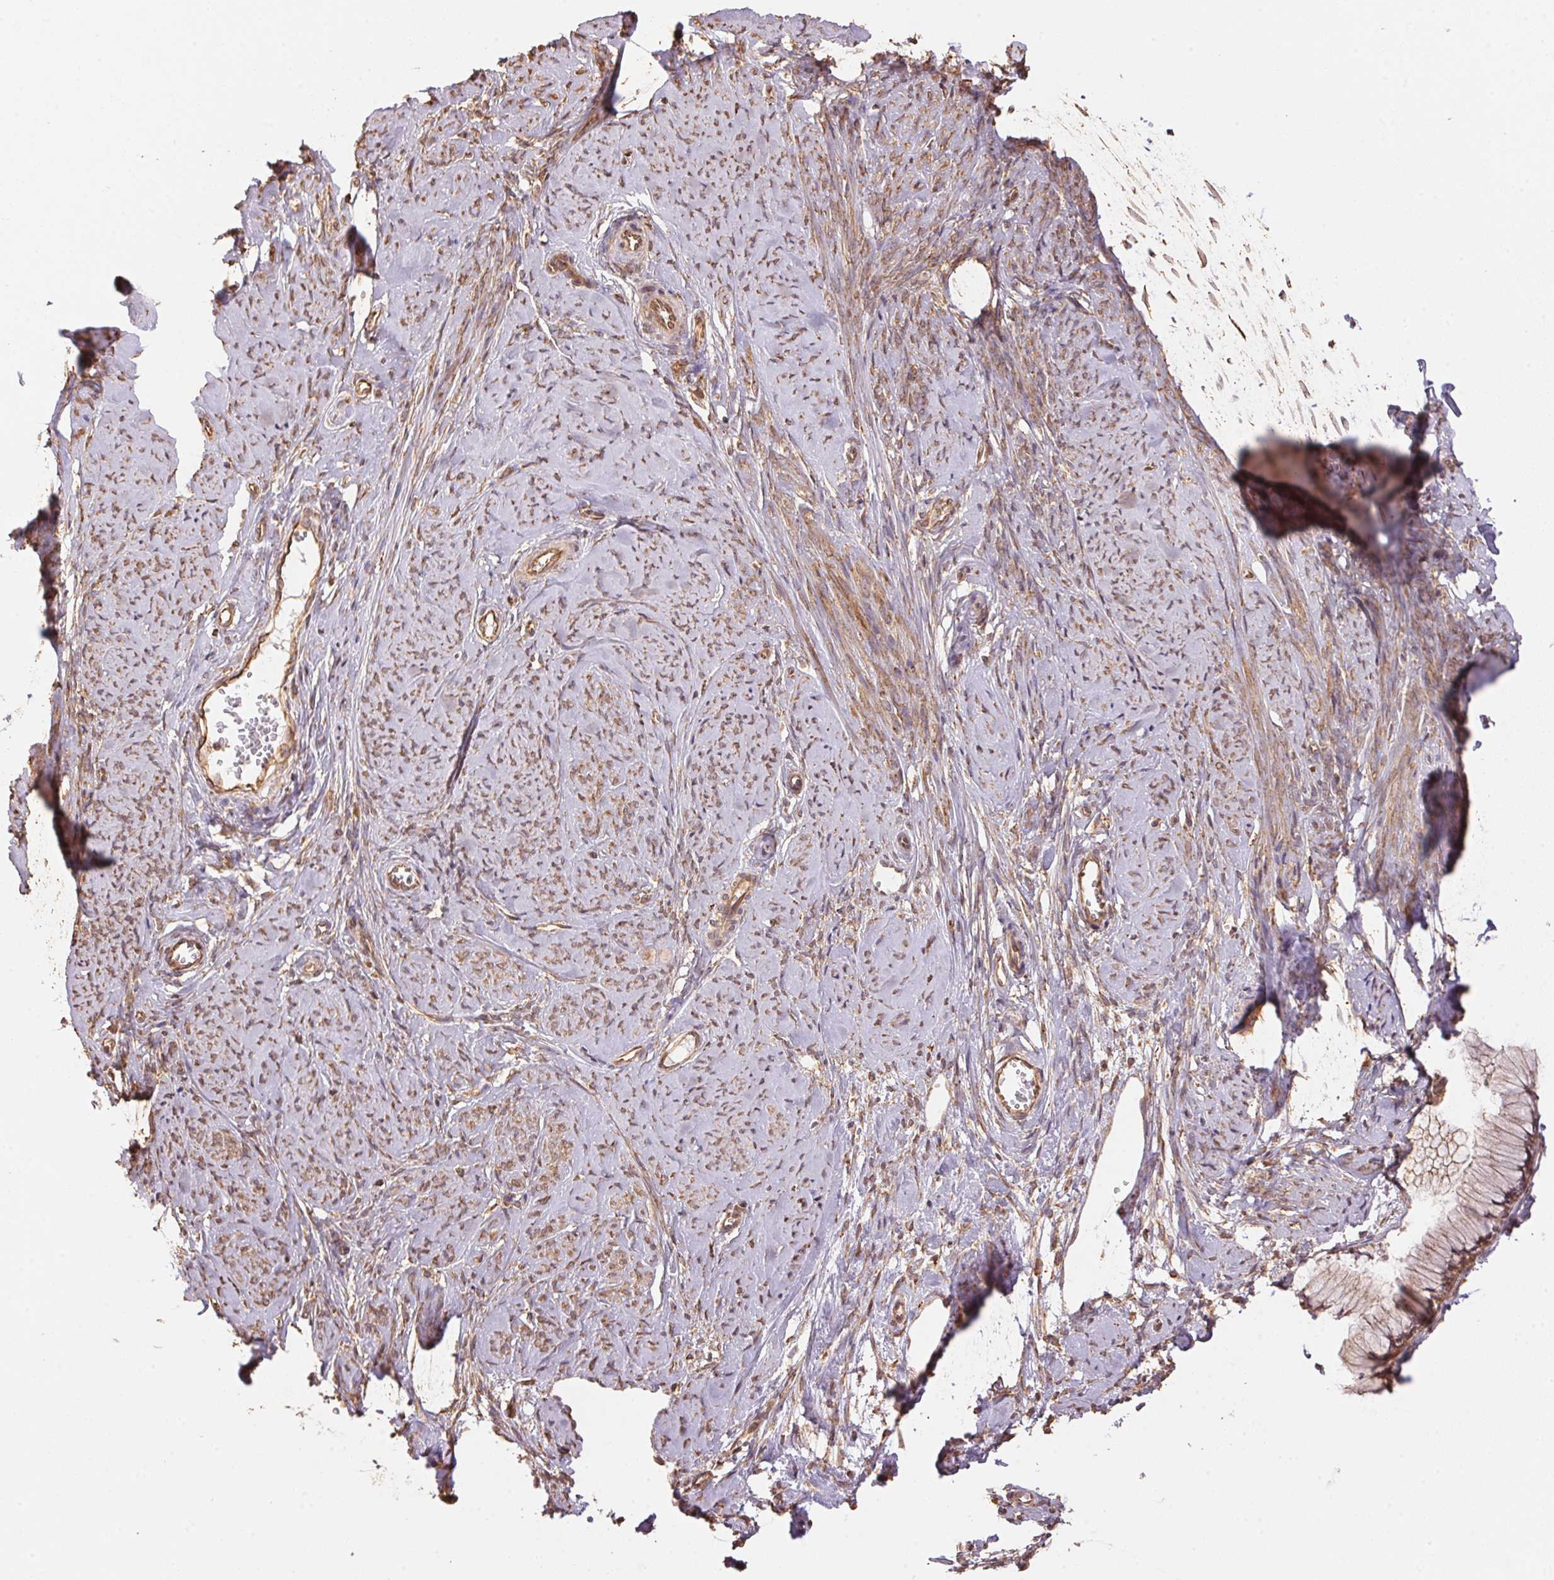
{"staining": {"intensity": "moderate", "quantity": ">75%", "location": "cytoplasmic/membranous"}, "tissue": "smooth muscle", "cell_type": "Smooth muscle cells", "image_type": "normal", "snomed": [{"axis": "morphology", "description": "Normal tissue, NOS"}, {"axis": "topography", "description": "Smooth muscle"}], "caption": "Unremarkable smooth muscle shows moderate cytoplasmic/membranous staining in approximately >75% of smooth muscle cells, visualized by immunohistochemistry. The protein is shown in brown color, while the nuclei are stained blue.", "gene": "C6orf163", "patient": {"sex": "female", "age": 48}}